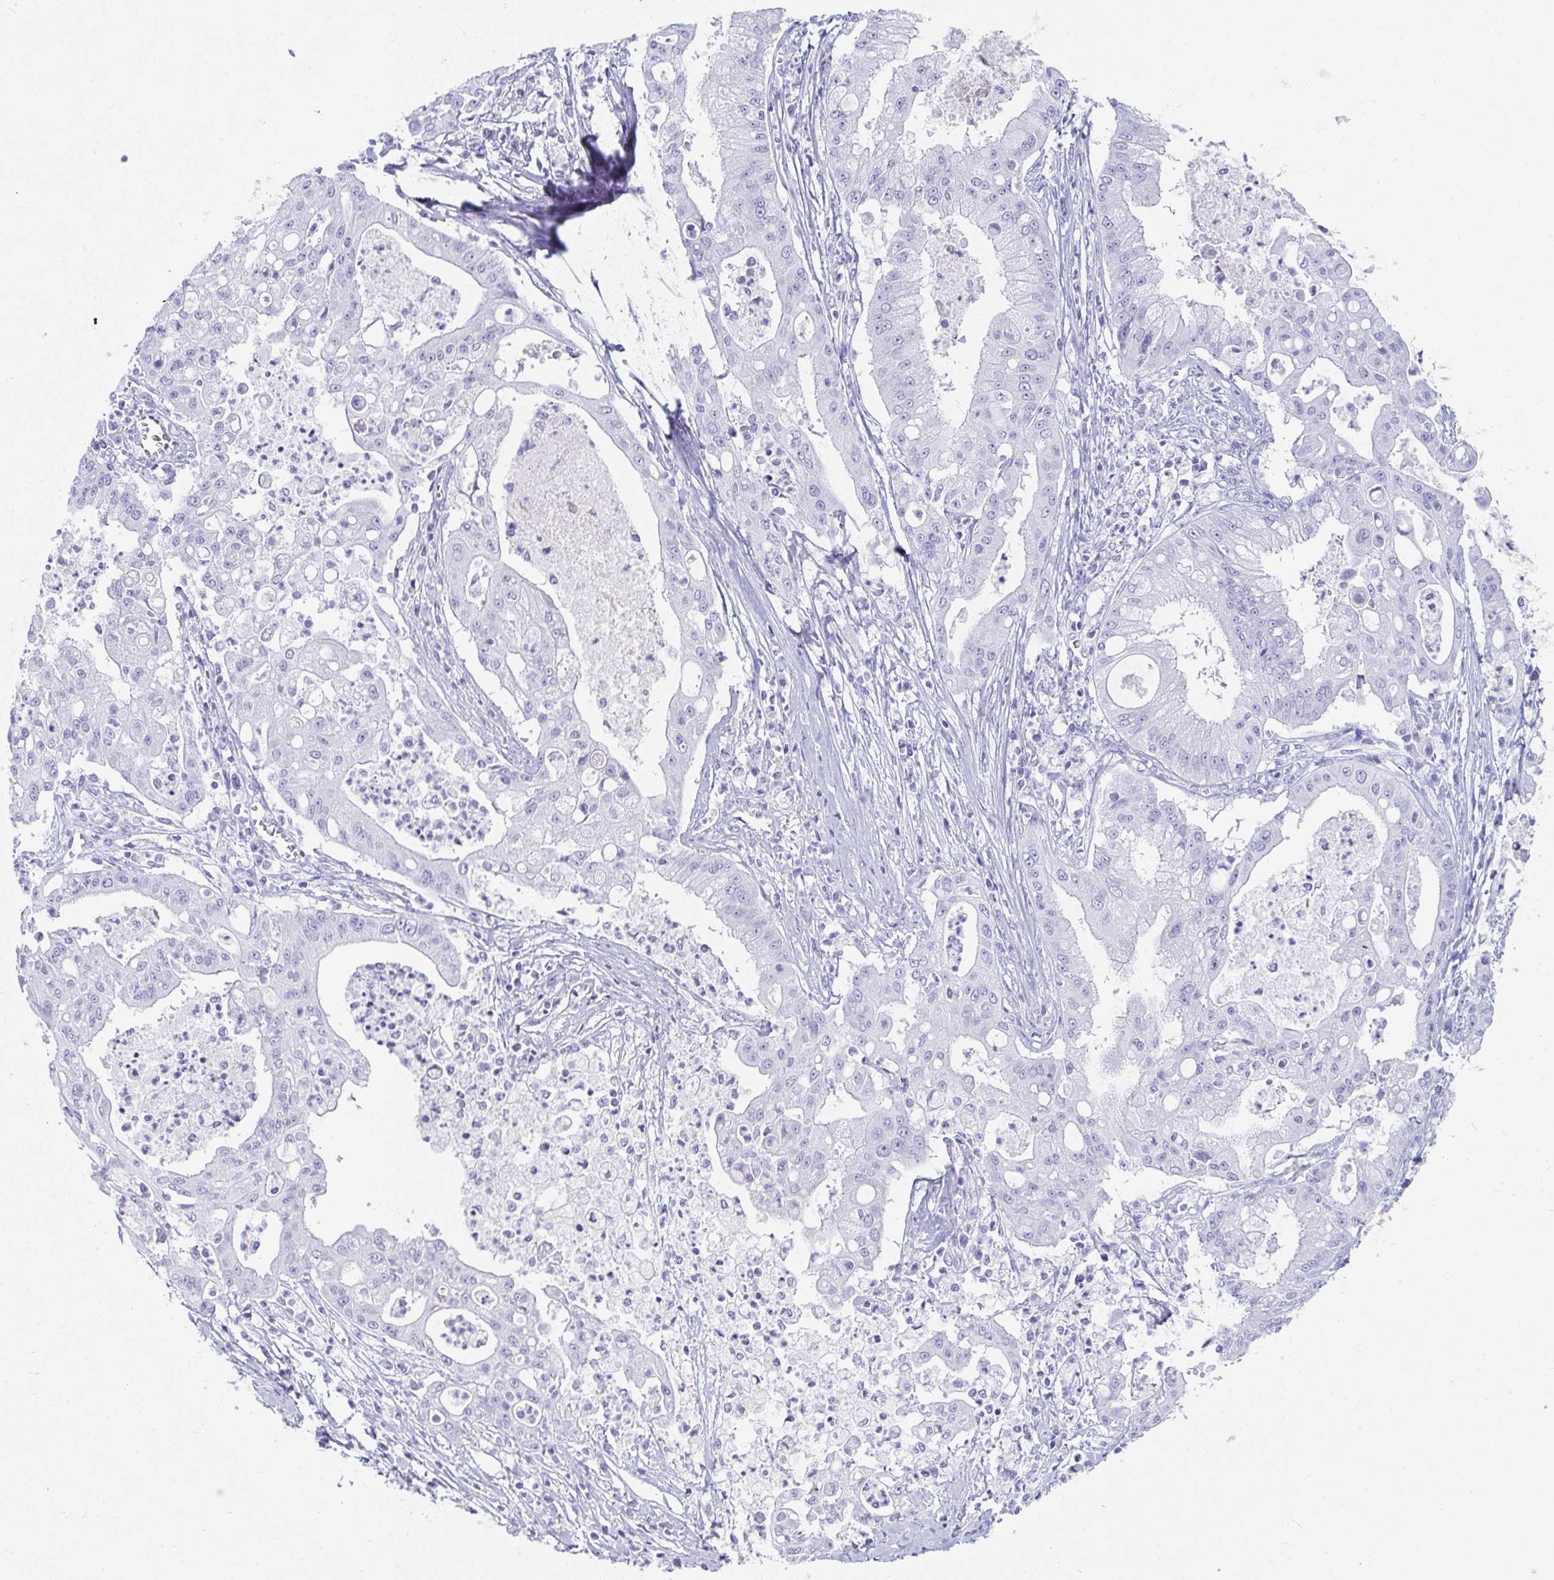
{"staining": {"intensity": "negative", "quantity": "none", "location": "none"}, "tissue": "ovarian cancer", "cell_type": "Tumor cells", "image_type": "cancer", "snomed": [{"axis": "morphology", "description": "Cystadenocarcinoma, mucinous, NOS"}, {"axis": "topography", "description": "Ovary"}], "caption": "The immunohistochemistry (IHC) micrograph has no significant positivity in tumor cells of ovarian cancer tissue.", "gene": "PRND", "patient": {"sex": "female", "age": 70}}